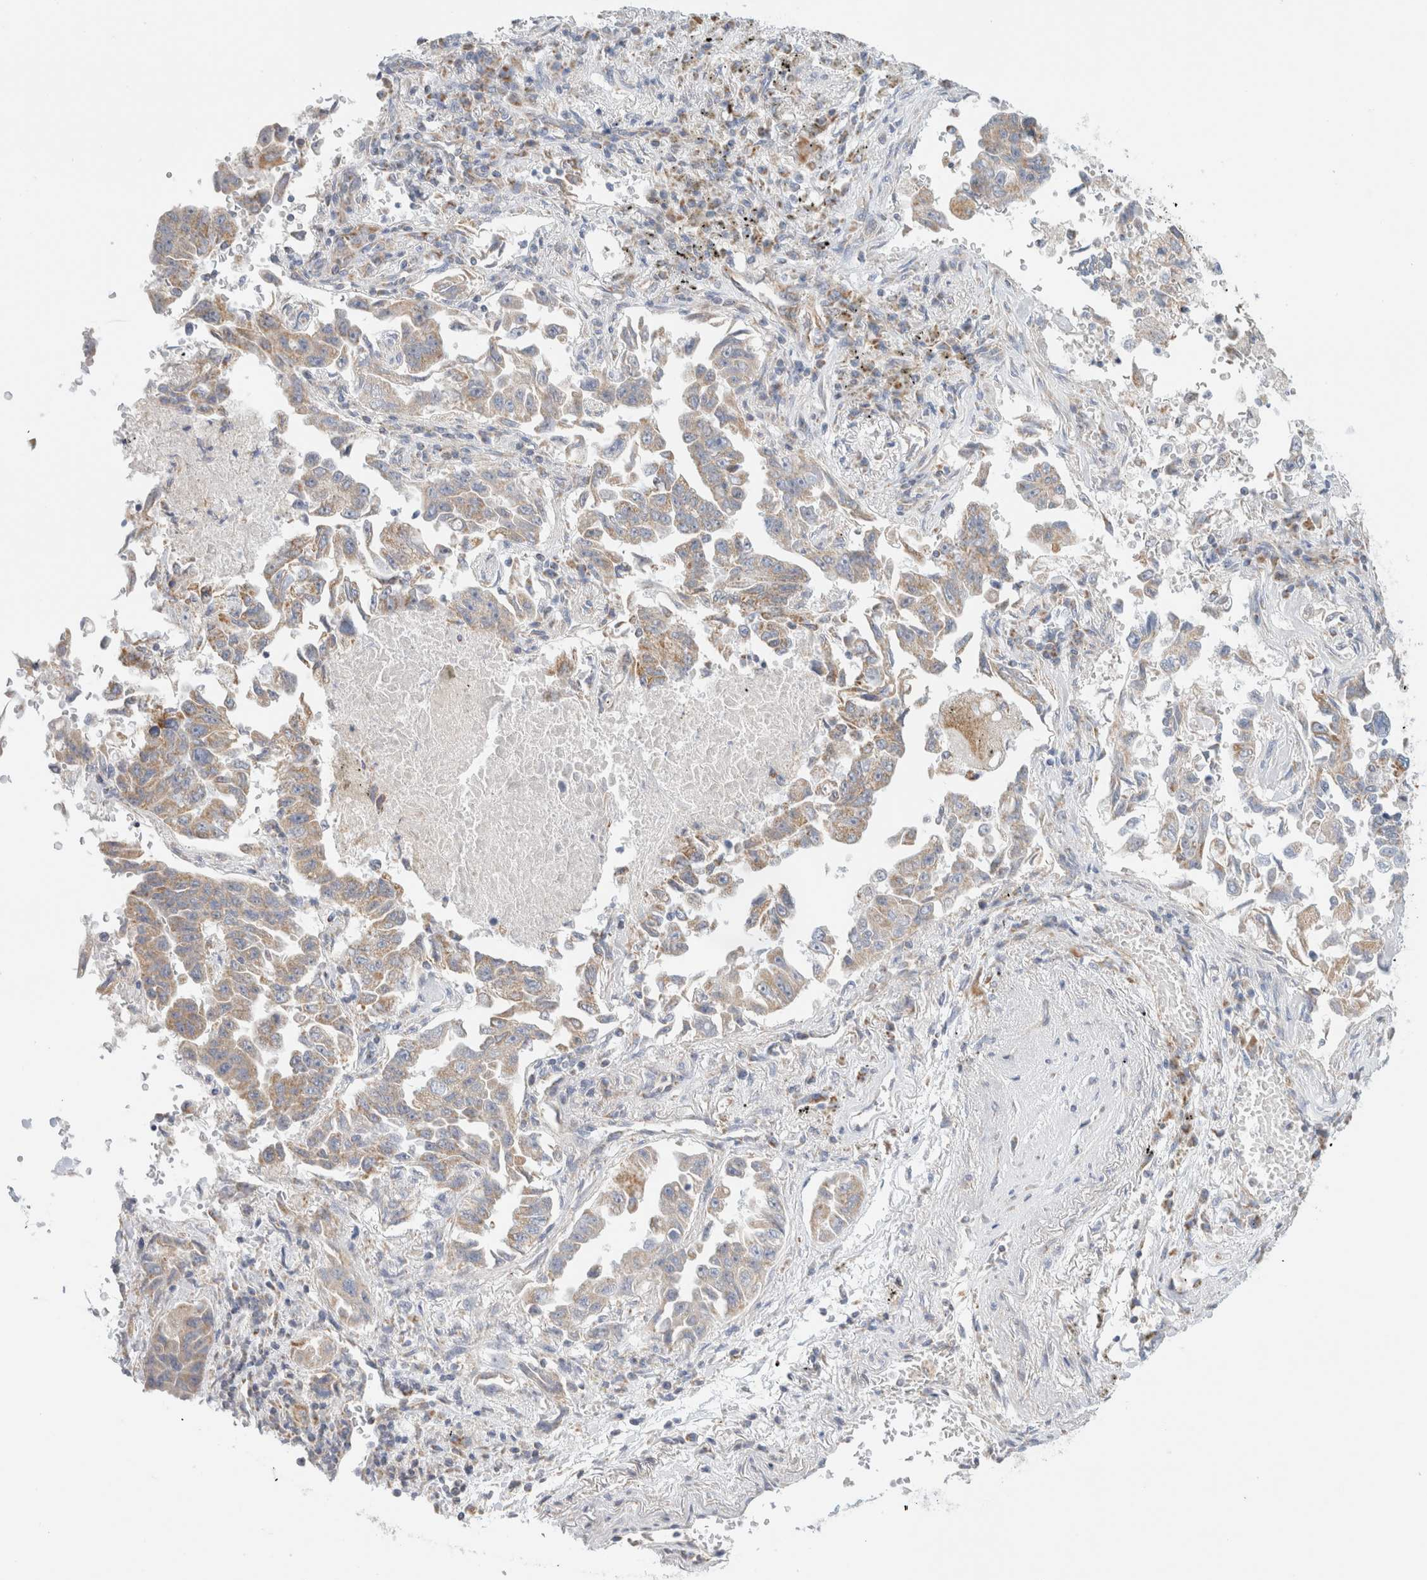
{"staining": {"intensity": "weak", "quantity": ">75%", "location": "cytoplasmic/membranous"}, "tissue": "lung cancer", "cell_type": "Tumor cells", "image_type": "cancer", "snomed": [{"axis": "morphology", "description": "Adenocarcinoma, NOS"}, {"axis": "topography", "description": "Lung"}], "caption": "Immunohistochemical staining of human lung cancer shows low levels of weak cytoplasmic/membranous expression in approximately >75% of tumor cells.", "gene": "MRM3", "patient": {"sex": "female", "age": 51}}